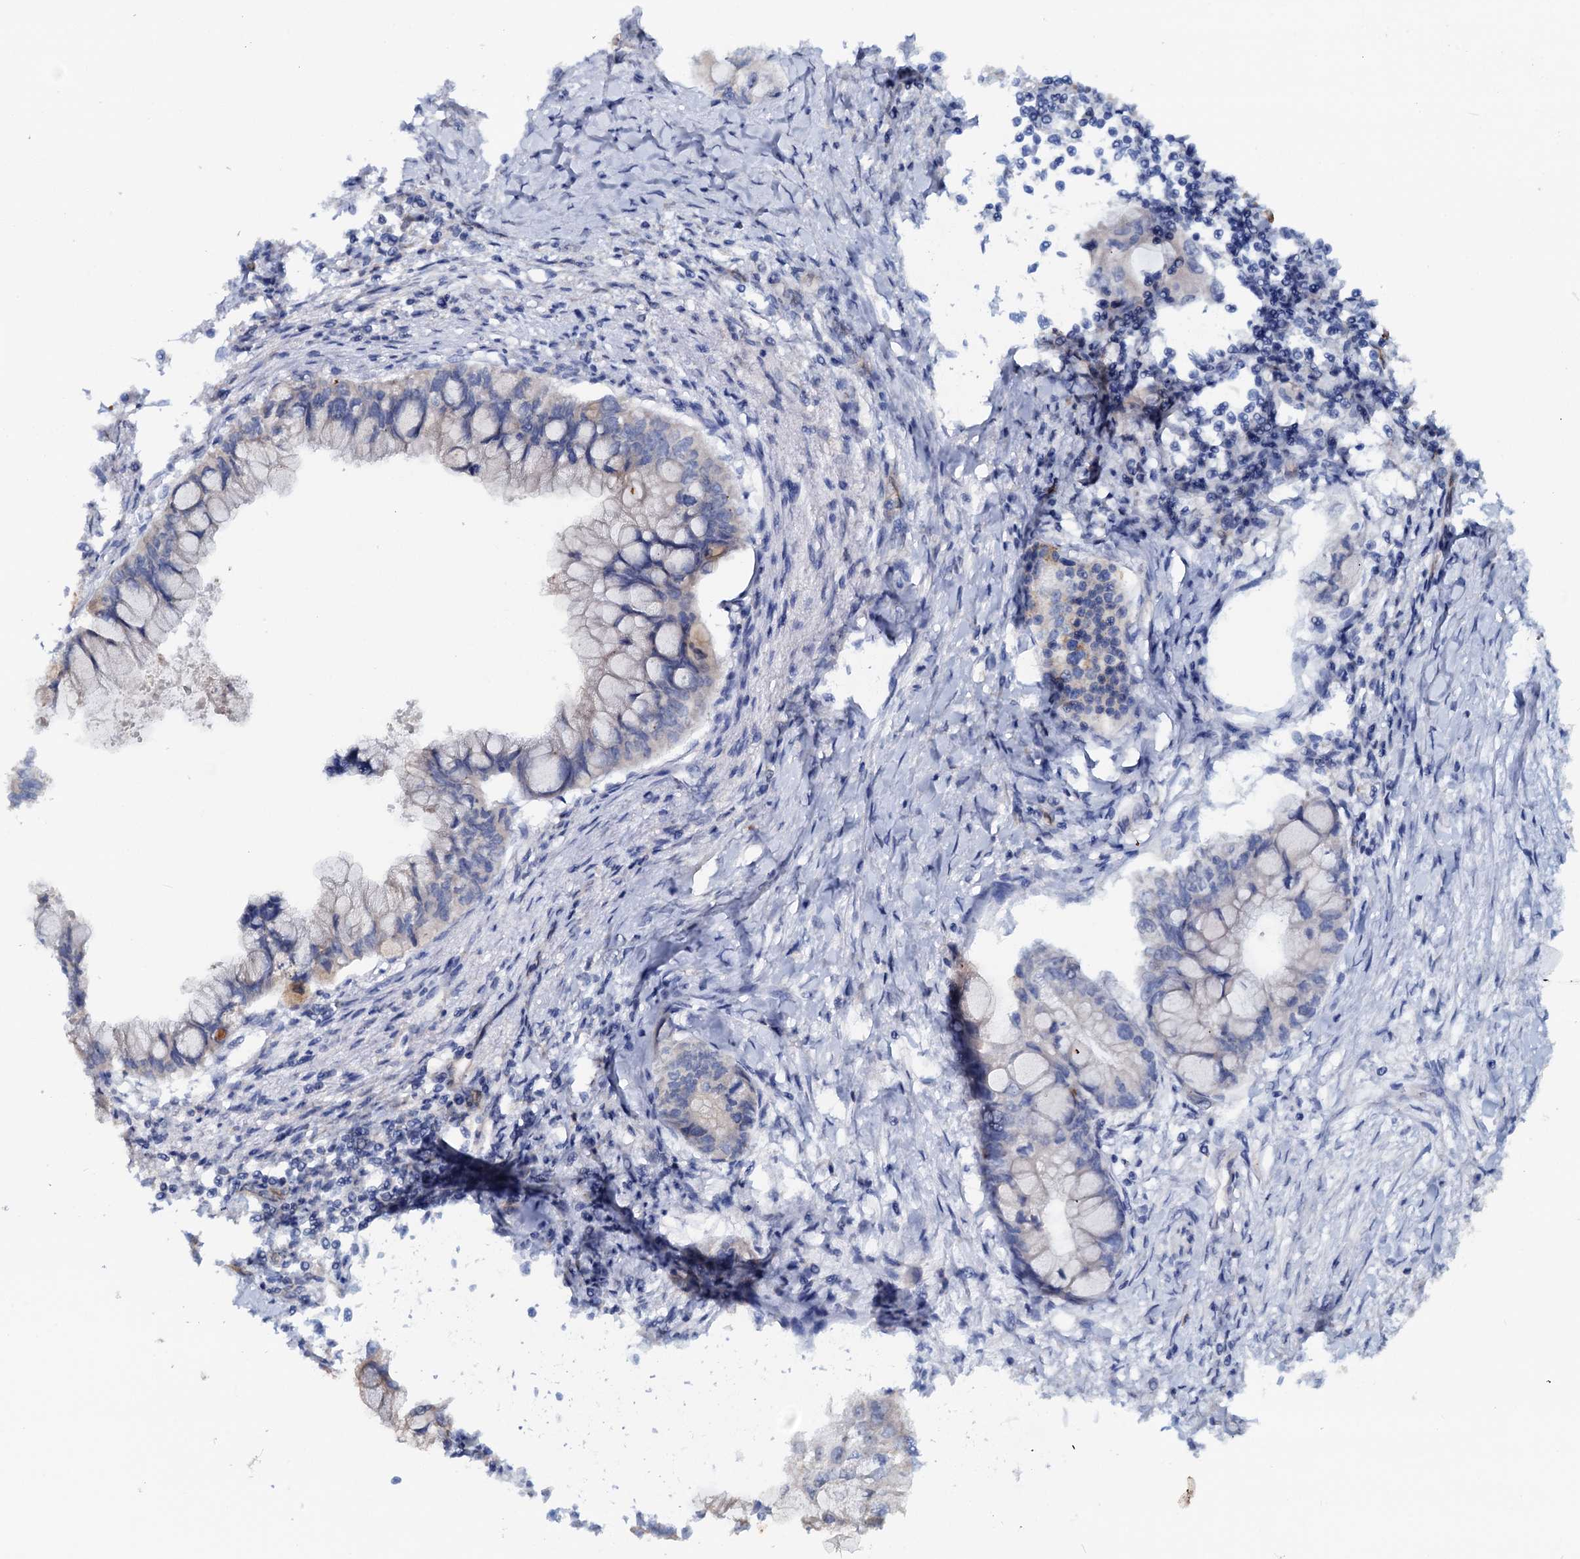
{"staining": {"intensity": "negative", "quantity": "none", "location": "none"}, "tissue": "pancreatic cancer", "cell_type": "Tumor cells", "image_type": "cancer", "snomed": [{"axis": "morphology", "description": "Adenocarcinoma, NOS"}, {"axis": "topography", "description": "Pancreas"}], "caption": "High power microscopy image of an immunohistochemistry image of adenocarcinoma (pancreatic), revealing no significant positivity in tumor cells.", "gene": "IL17RD", "patient": {"sex": "male", "age": 48}}